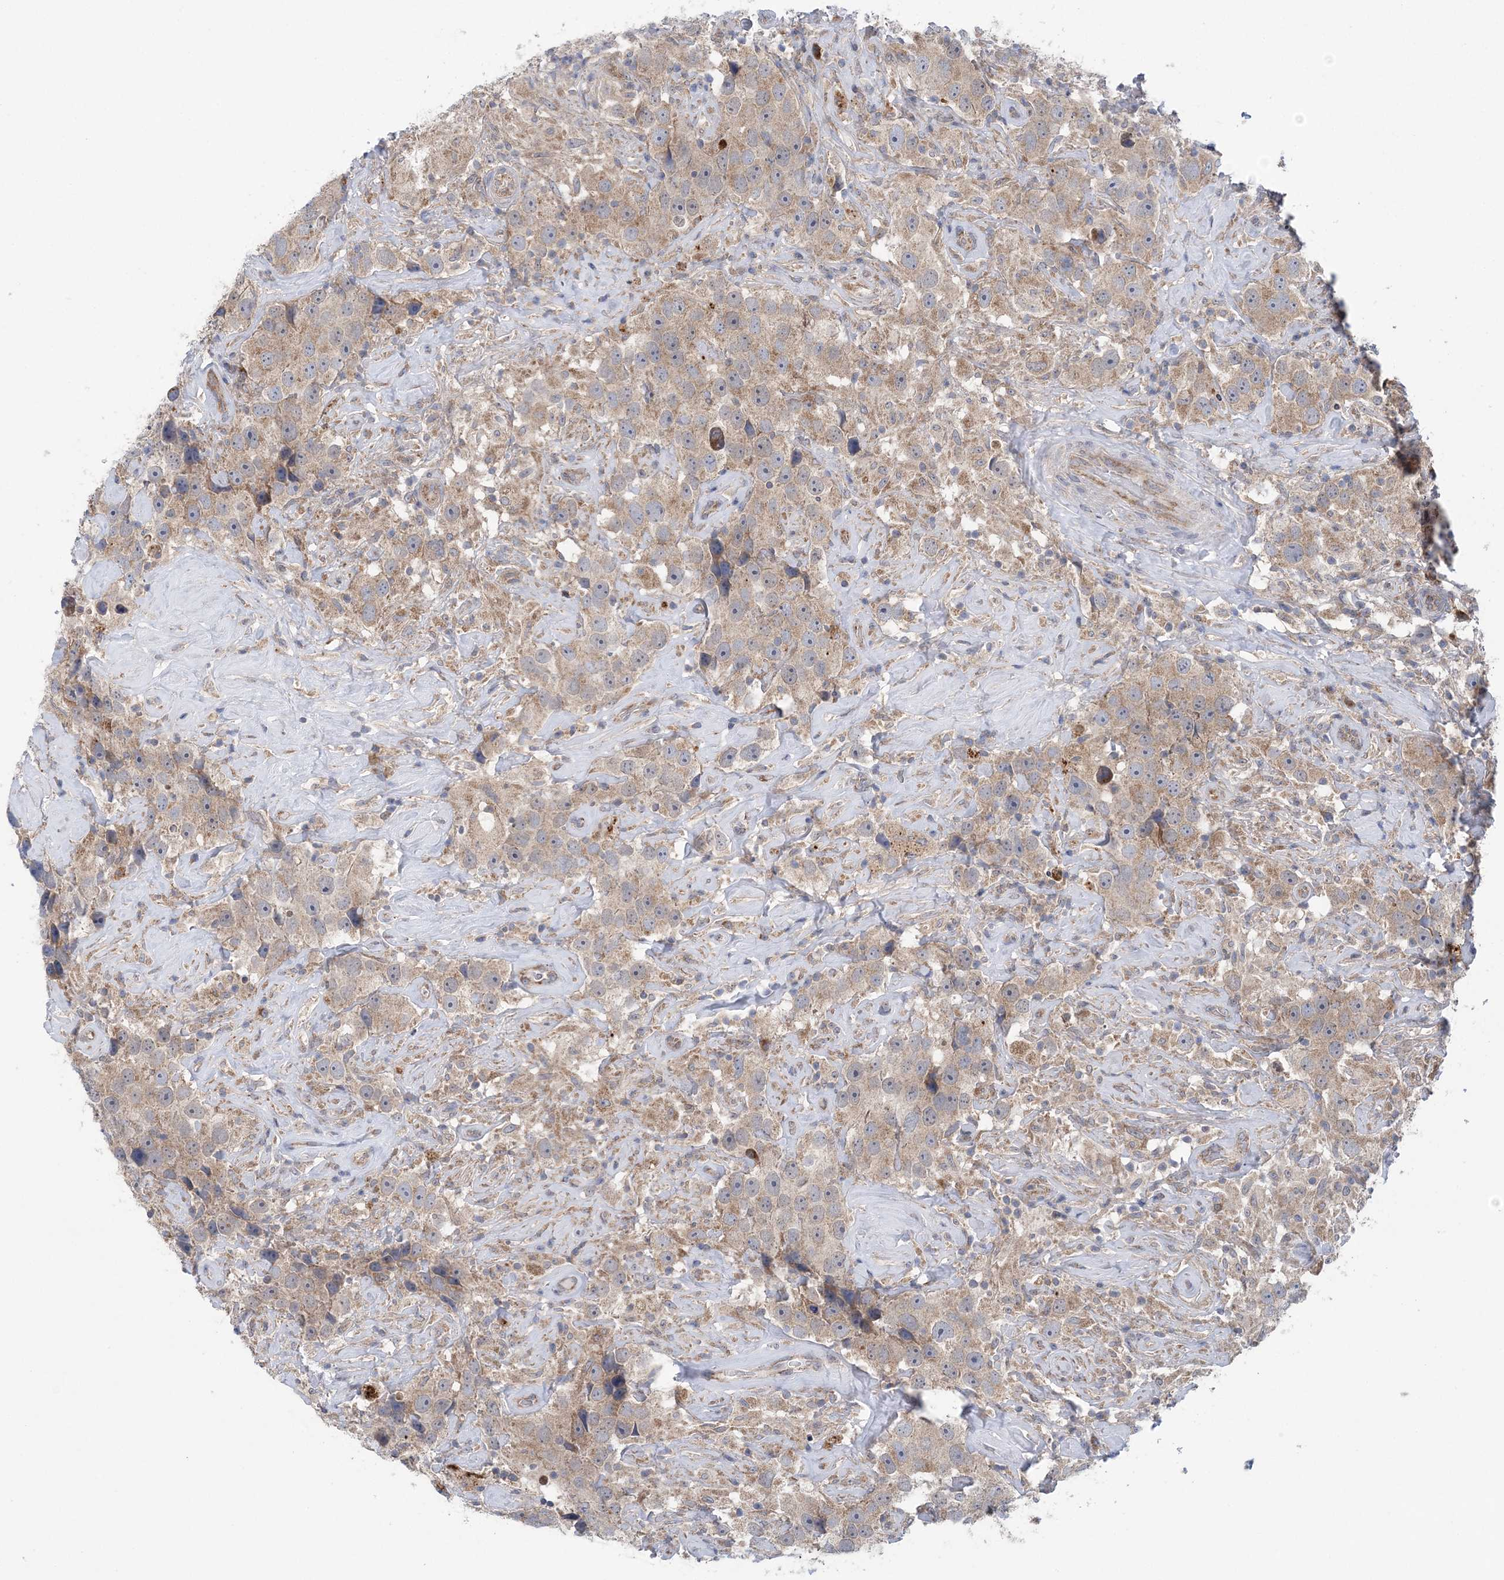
{"staining": {"intensity": "weak", "quantity": ">75%", "location": "cytoplasmic/membranous"}, "tissue": "testis cancer", "cell_type": "Tumor cells", "image_type": "cancer", "snomed": [{"axis": "morphology", "description": "Seminoma, NOS"}, {"axis": "topography", "description": "Testis"}], "caption": "A high-resolution micrograph shows immunohistochemistry staining of testis cancer (seminoma), which demonstrates weak cytoplasmic/membranous positivity in approximately >75% of tumor cells.", "gene": "COPE", "patient": {"sex": "male", "age": 49}}